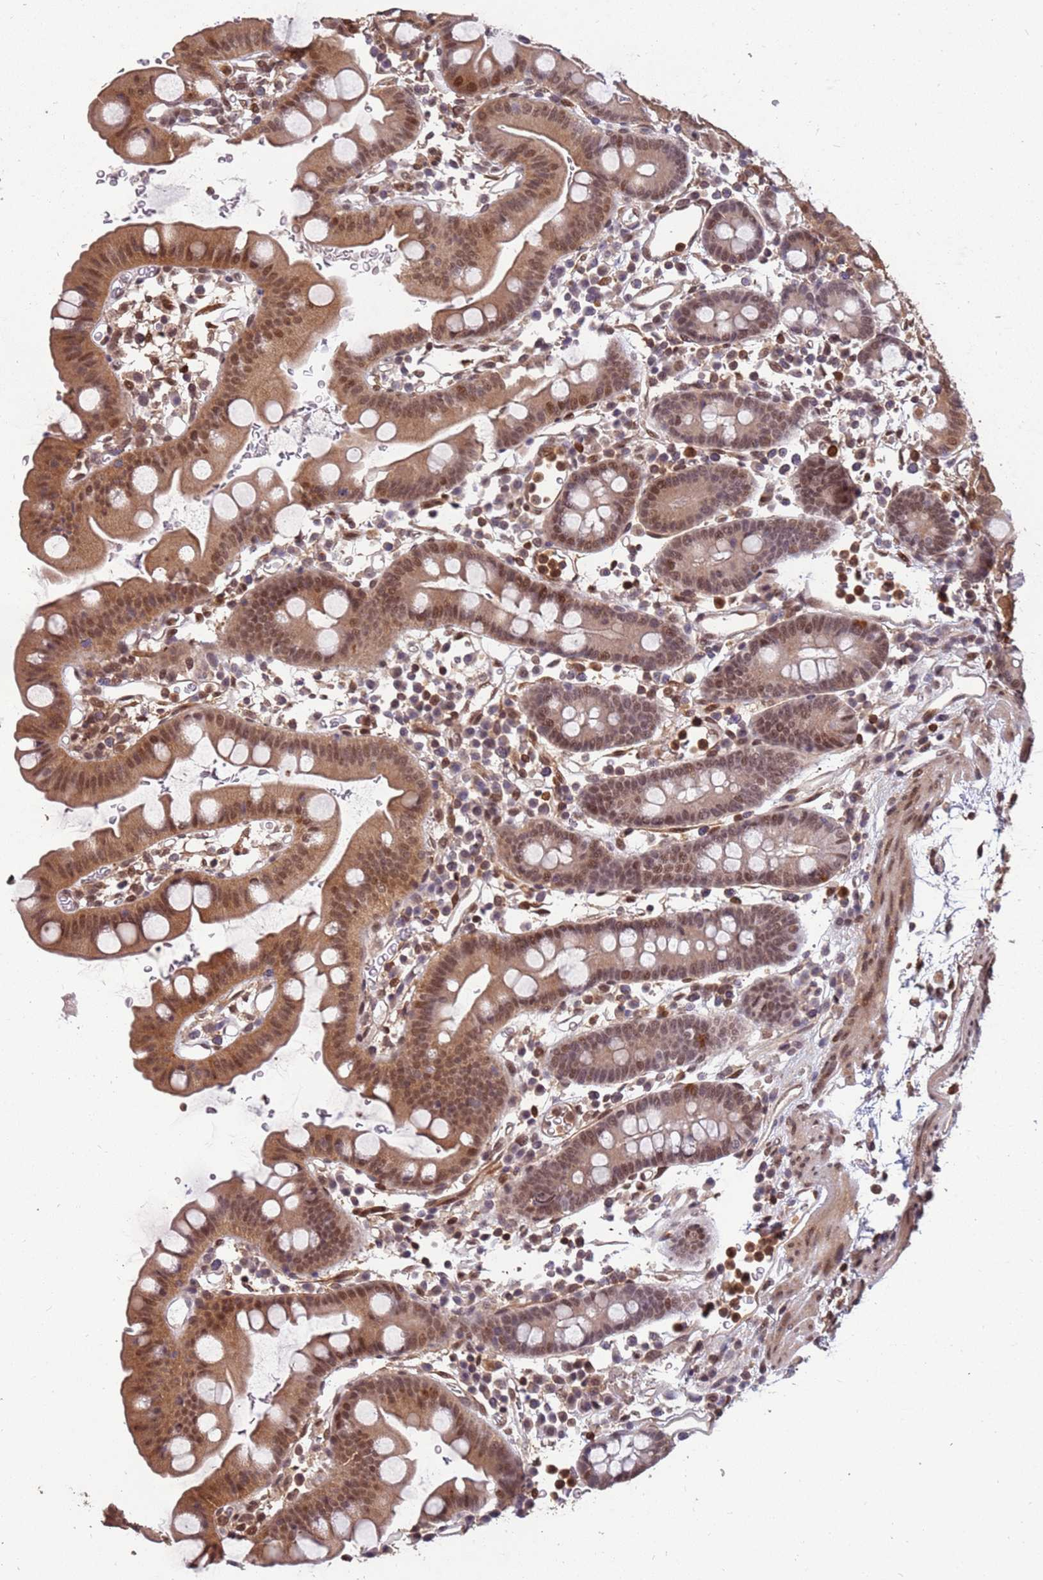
{"staining": {"intensity": "moderate", "quantity": ">75%", "location": "cytoplasmic/membranous,nuclear"}, "tissue": "small intestine", "cell_type": "Glandular cells", "image_type": "normal", "snomed": [{"axis": "morphology", "description": "Normal tissue, NOS"}, {"axis": "topography", "description": "Stomach, upper"}, {"axis": "topography", "description": "Stomach, lower"}, {"axis": "topography", "description": "Small intestine"}], "caption": "Normal small intestine exhibits moderate cytoplasmic/membranous,nuclear staining in about >75% of glandular cells, visualized by immunohistochemistry.", "gene": "GBP2", "patient": {"sex": "male", "age": 68}}